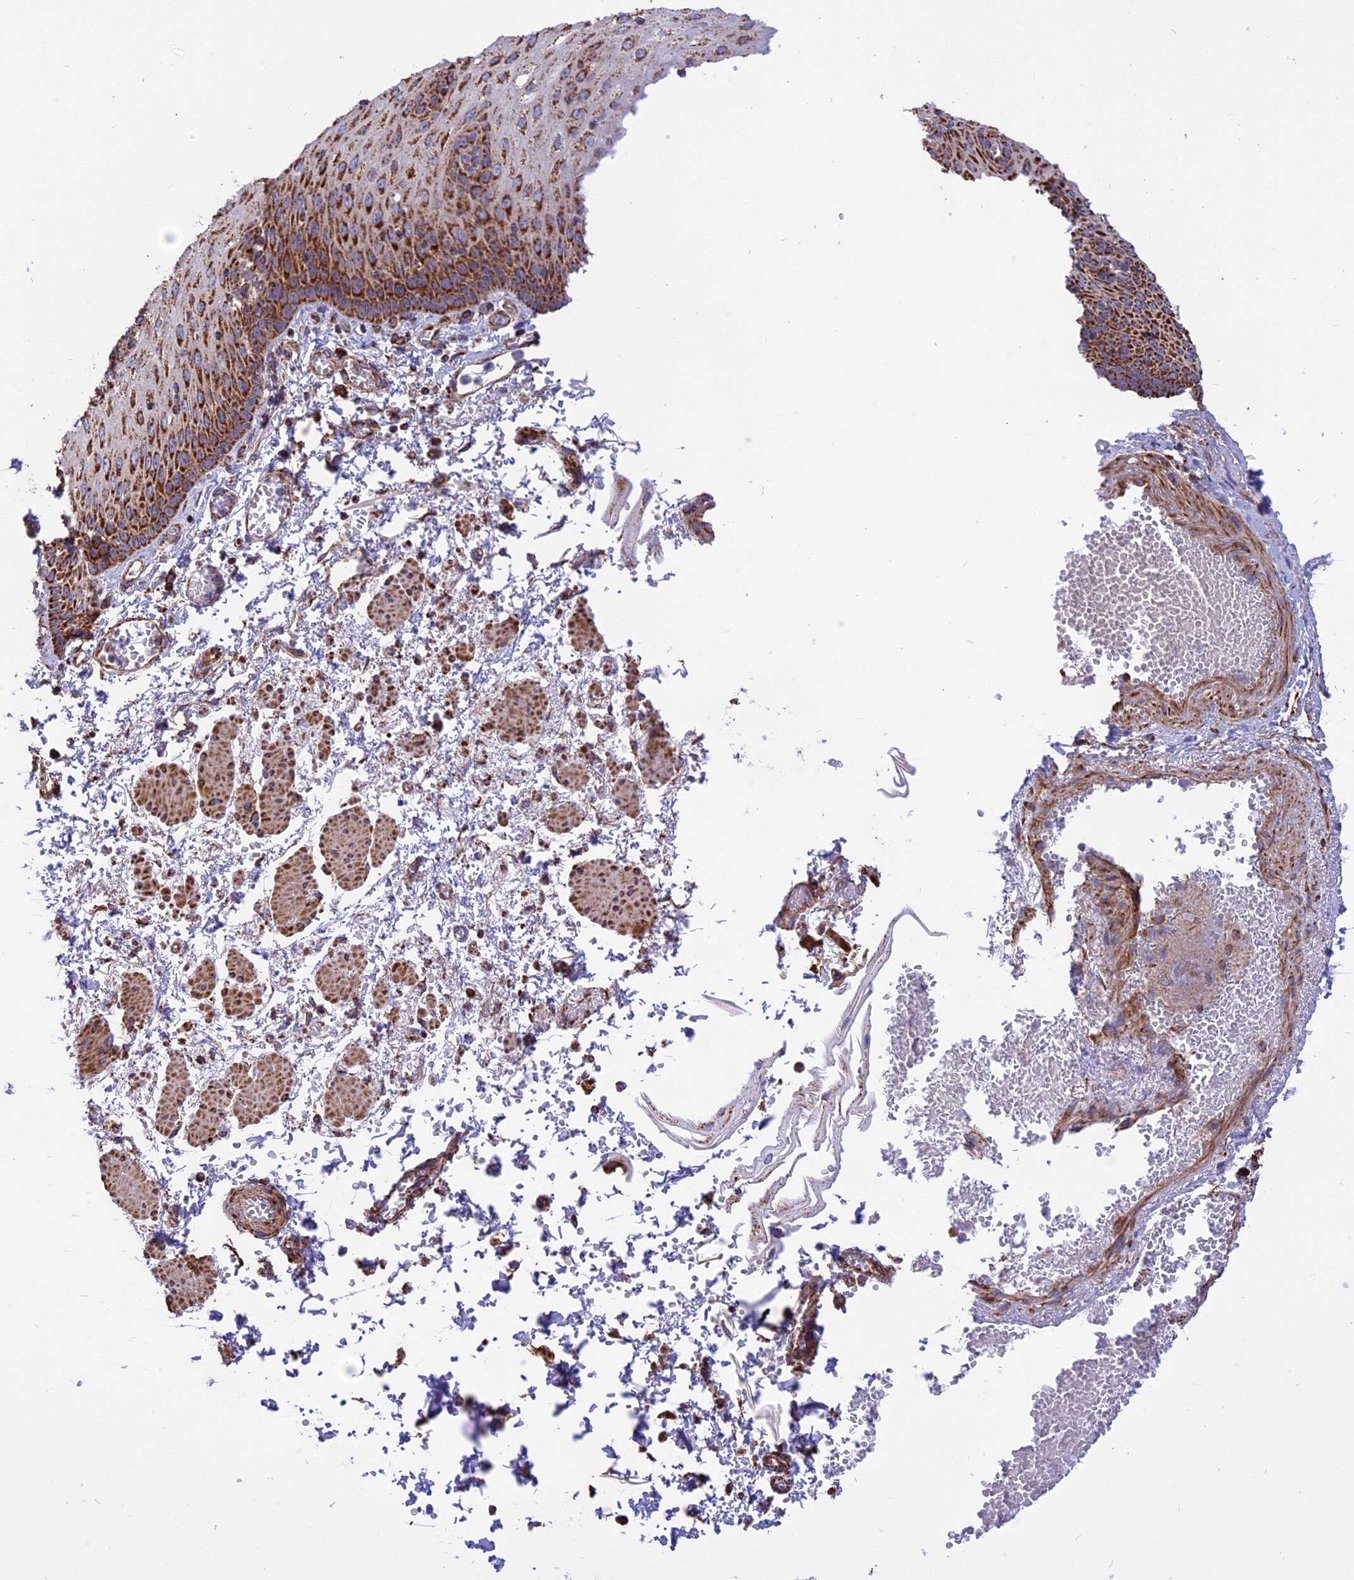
{"staining": {"intensity": "strong", "quantity": ">75%", "location": "cytoplasmic/membranous"}, "tissue": "esophagus", "cell_type": "Squamous epithelial cells", "image_type": "normal", "snomed": [{"axis": "morphology", "description": "Normal tissue, NOS"}, {"axis": "topography", "description": "Esophagus"}], "caption": "This is a micrograph of IHC staining of benign esophagus, which shows strong expression in the cytoplasmic/membranous of squamous epithelial cells.", "gene": "TTC4", "patient": {"sex": "male", "age": 81}}